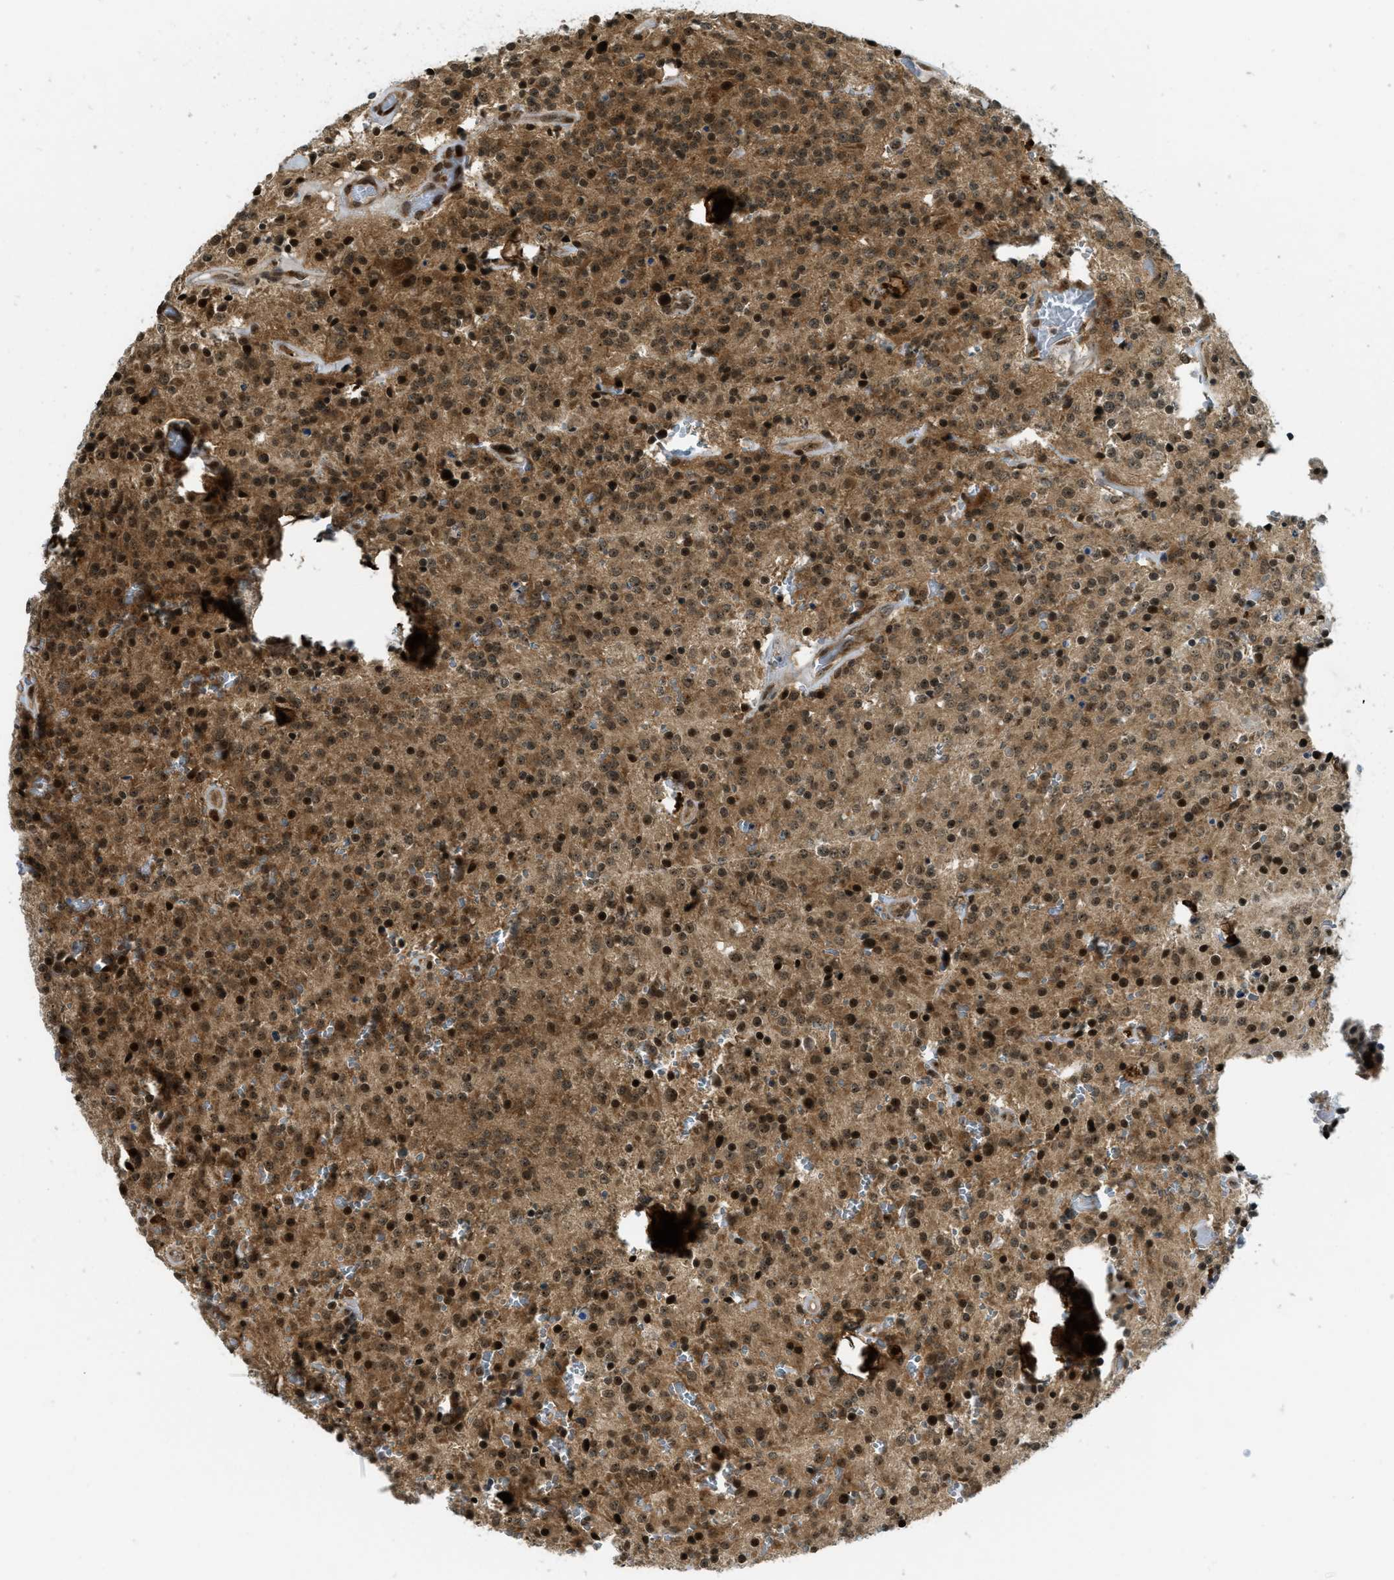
{"staining": {"intensity": "strong", "quantity": "25%-75%", "location": "cytoplasmic/membranous,nuclear"}, "tissue": "glioma", "cell_type": "Tumor cells", "image_type": "cancer", "snomed": [{"axis": "morphology", "description": "Glioma, malignant, Low grade"}, {"axis": "topography", "description": "Brain"}], "caption": "Brown immunohistochemical staining in low-grade glioma (malignant) shows strong cytoplasmic/membranous and nuclear expression in approximately 25%-75% of tumor cells. (DAB (3,3'-diaminobenzidine) IHC with brightfield microscopy, high magnification).", "gene": "TACC1", "patient": {"sex": "male", "age": 58}}